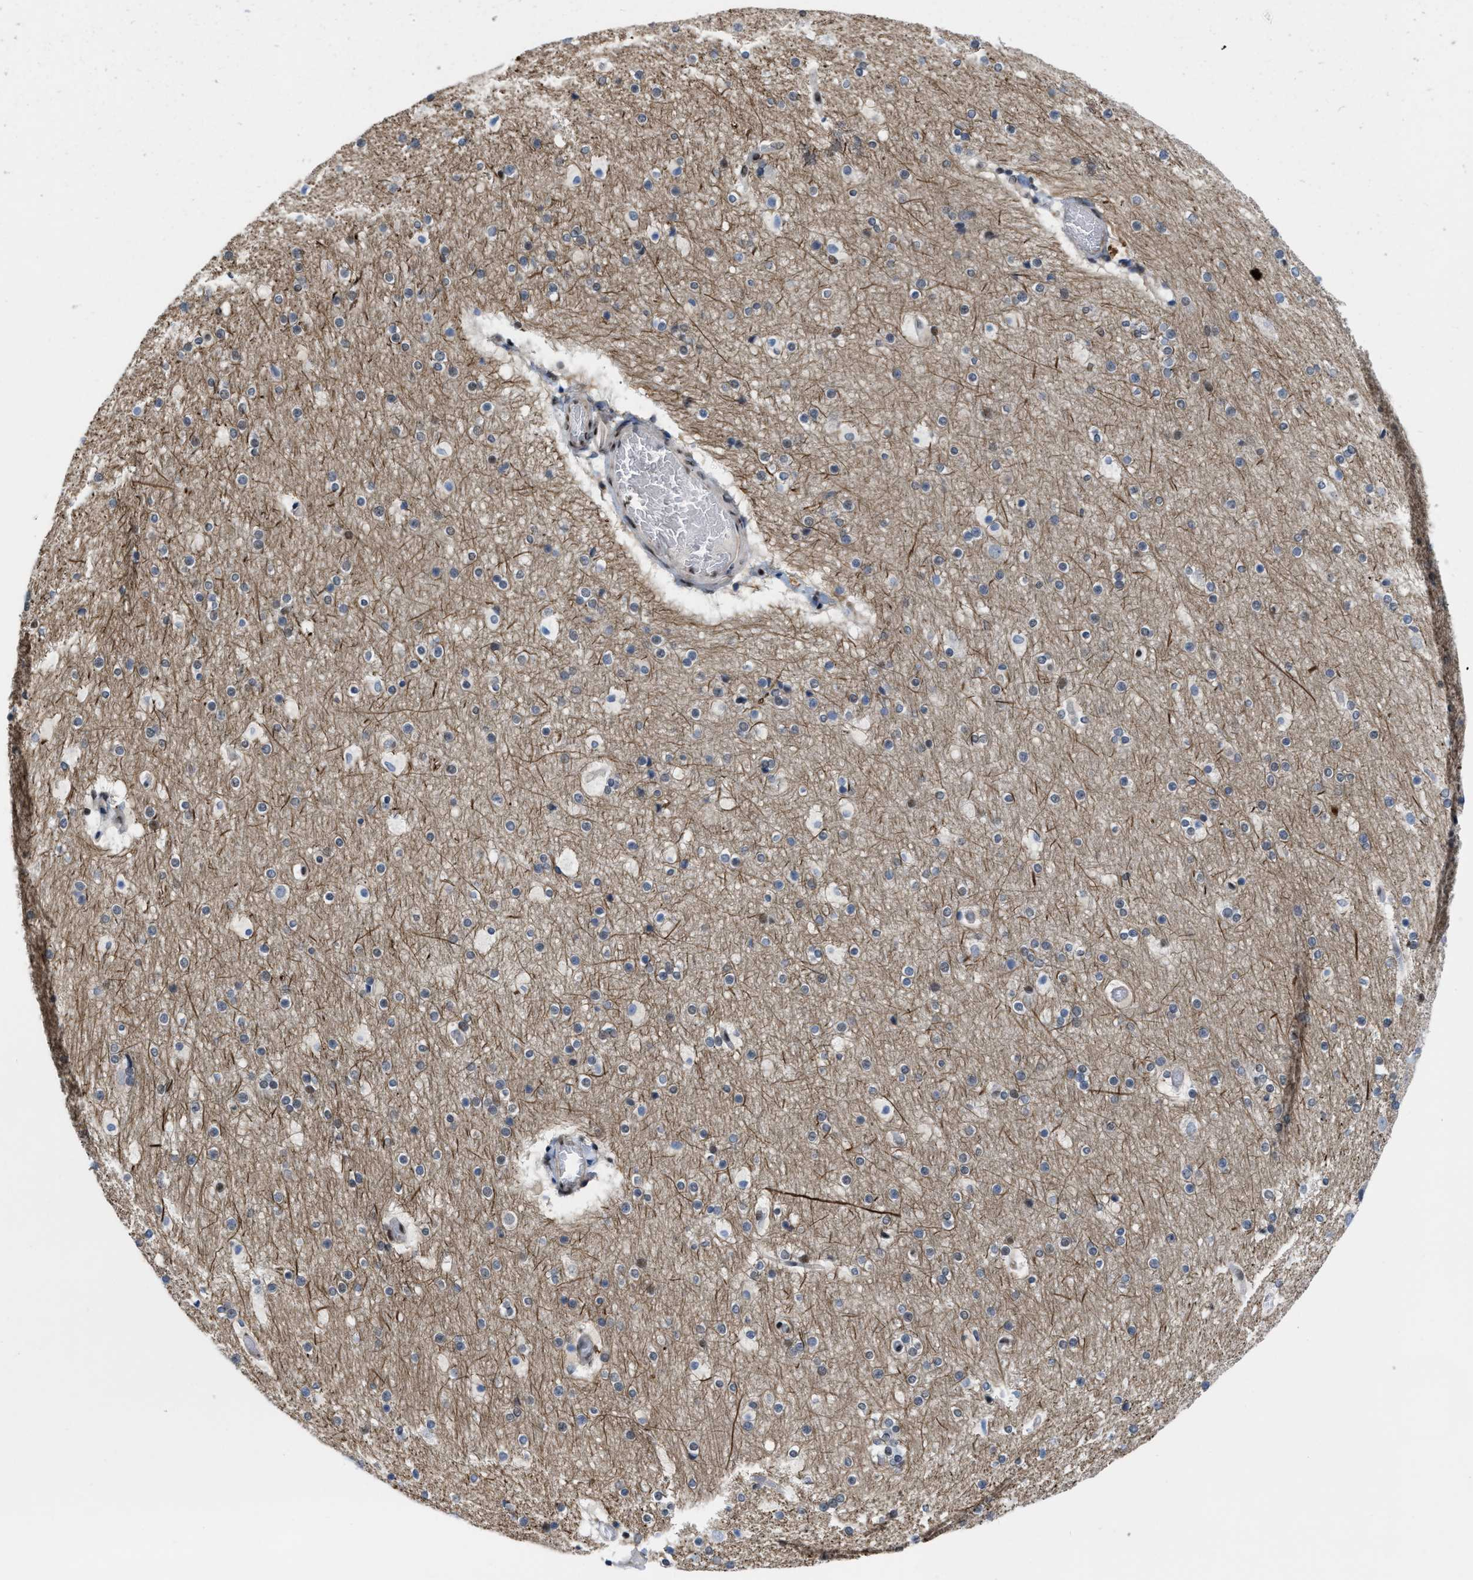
{"staining": {"intensity": "moderate", "quantity": ">75%", "location": "nuclear"}, "tissue": "cerebral cortex", "cell_type": "Endothelial cells", "image_type": "normal", "snomed": [{"axis": "morphology", "description": "Normal tissue, NOS"}, {"axis": "topography", "description": "Cerebral cortex"}], "caption": "Immunohistochemical staining of benign cerebral cortex displays medium levels of moderate nuclear positivity in about >75% of endothelial cells.", "gene": "MIER1", "patient": {"sex": "male", "age": 57}}